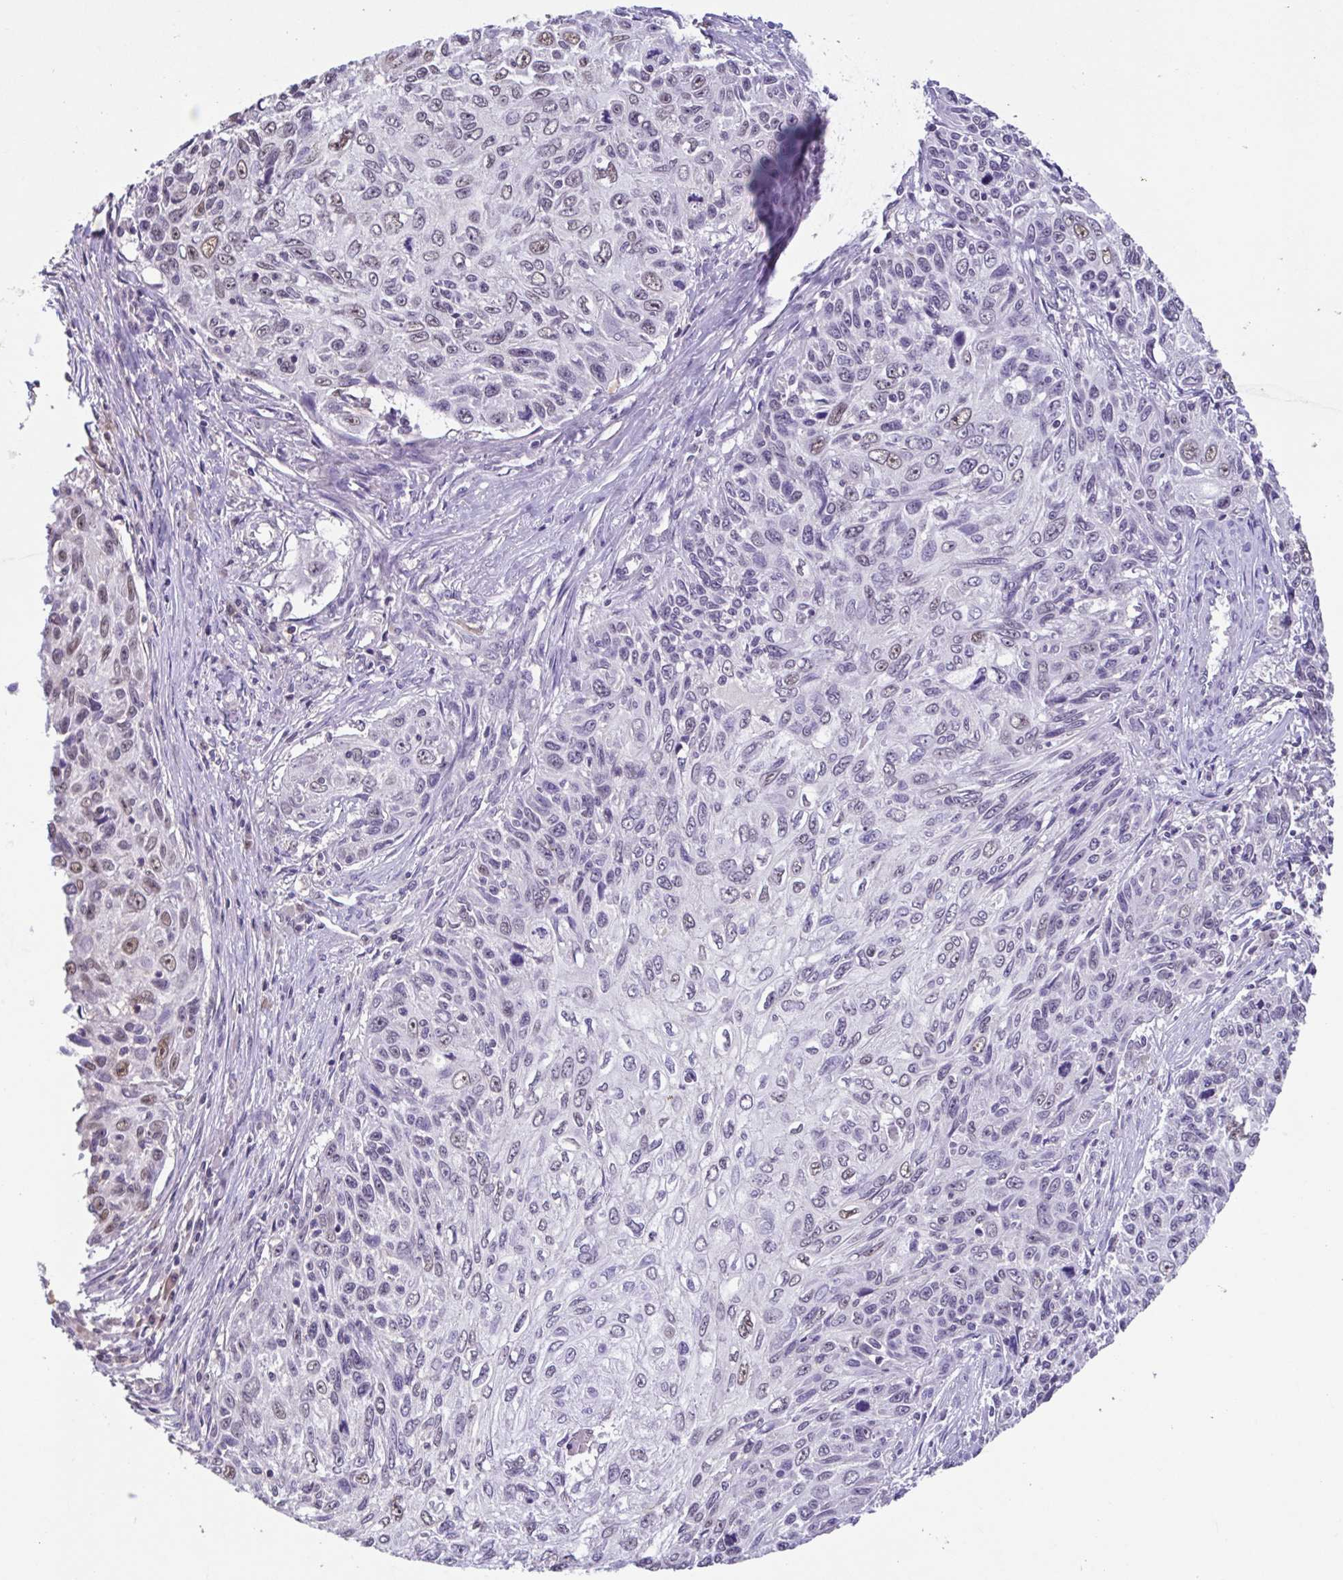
{"staining": {"intensity": "weak", "quantity": "<25%", "location": "nuclear"}, "tissue": "skin cancer", "cell_type": "Tumor cells", "image_type": "cancer", "snomed": [{"axis": "morphology", "description": "Squamous cell carcinoma, NOS"}, {"axis": "topography", "description": "Skin"}], "caption": "An IHC photomicrograph of skin cancer (squamous cell carcinoma) is shown. There is no staining in tumor cells of skin cancer (squamous cell carcinoma).", "gene": "ACTRT3", "patient": {"sex": "male", "age": 92}}